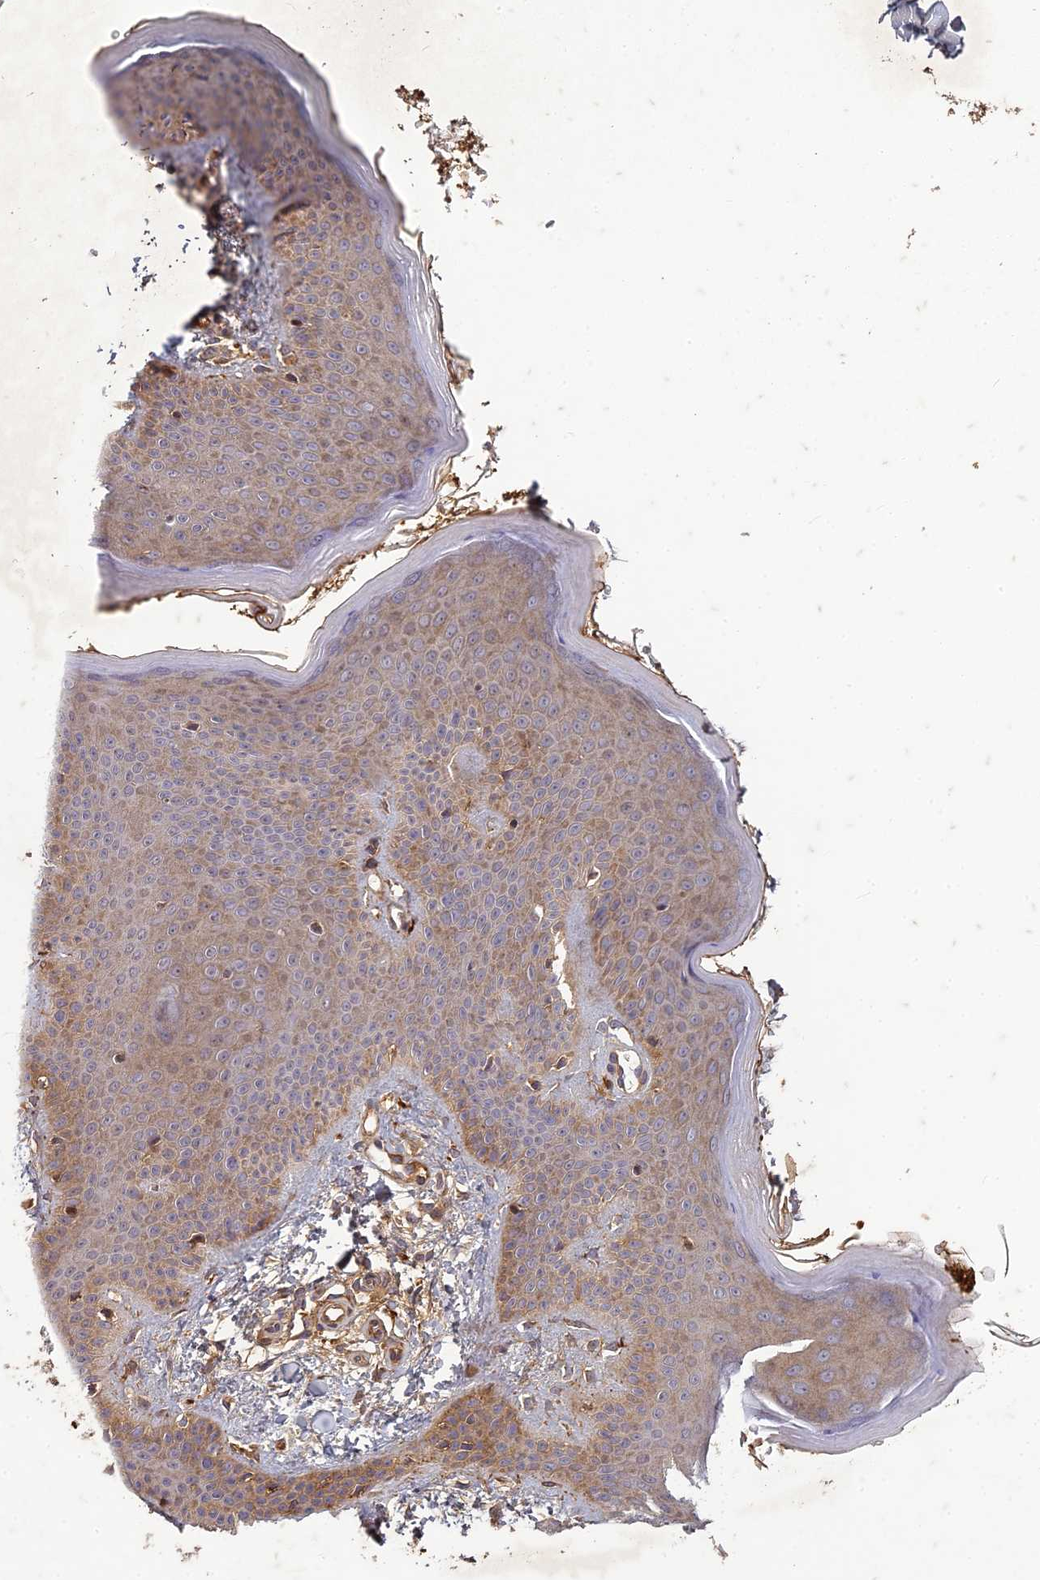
{"staining": {"intensity": "weak", "quantity": ">75%", "location": "cytoplasmic/membranous"}, "tissue": "skin", "cell_type": "Fibroblasts", "image_type": "normal", "snomed": [{"axis": "morphology", "description": "Normal tissue, NOS"}, {"axis": "topography", "description": "Skin"}], "caption": "Immunohistochemistry (IHC) micrograph of benign skin: human skin stained using IHC shows low levels of weak protein expression localized specifically in the cytoplasmic/membranous of fibroblasts, appearing as a cytoplasmic/membranous brown color.", "gene": "TCF25", "patient": {"sex": "male", "age": 36}}